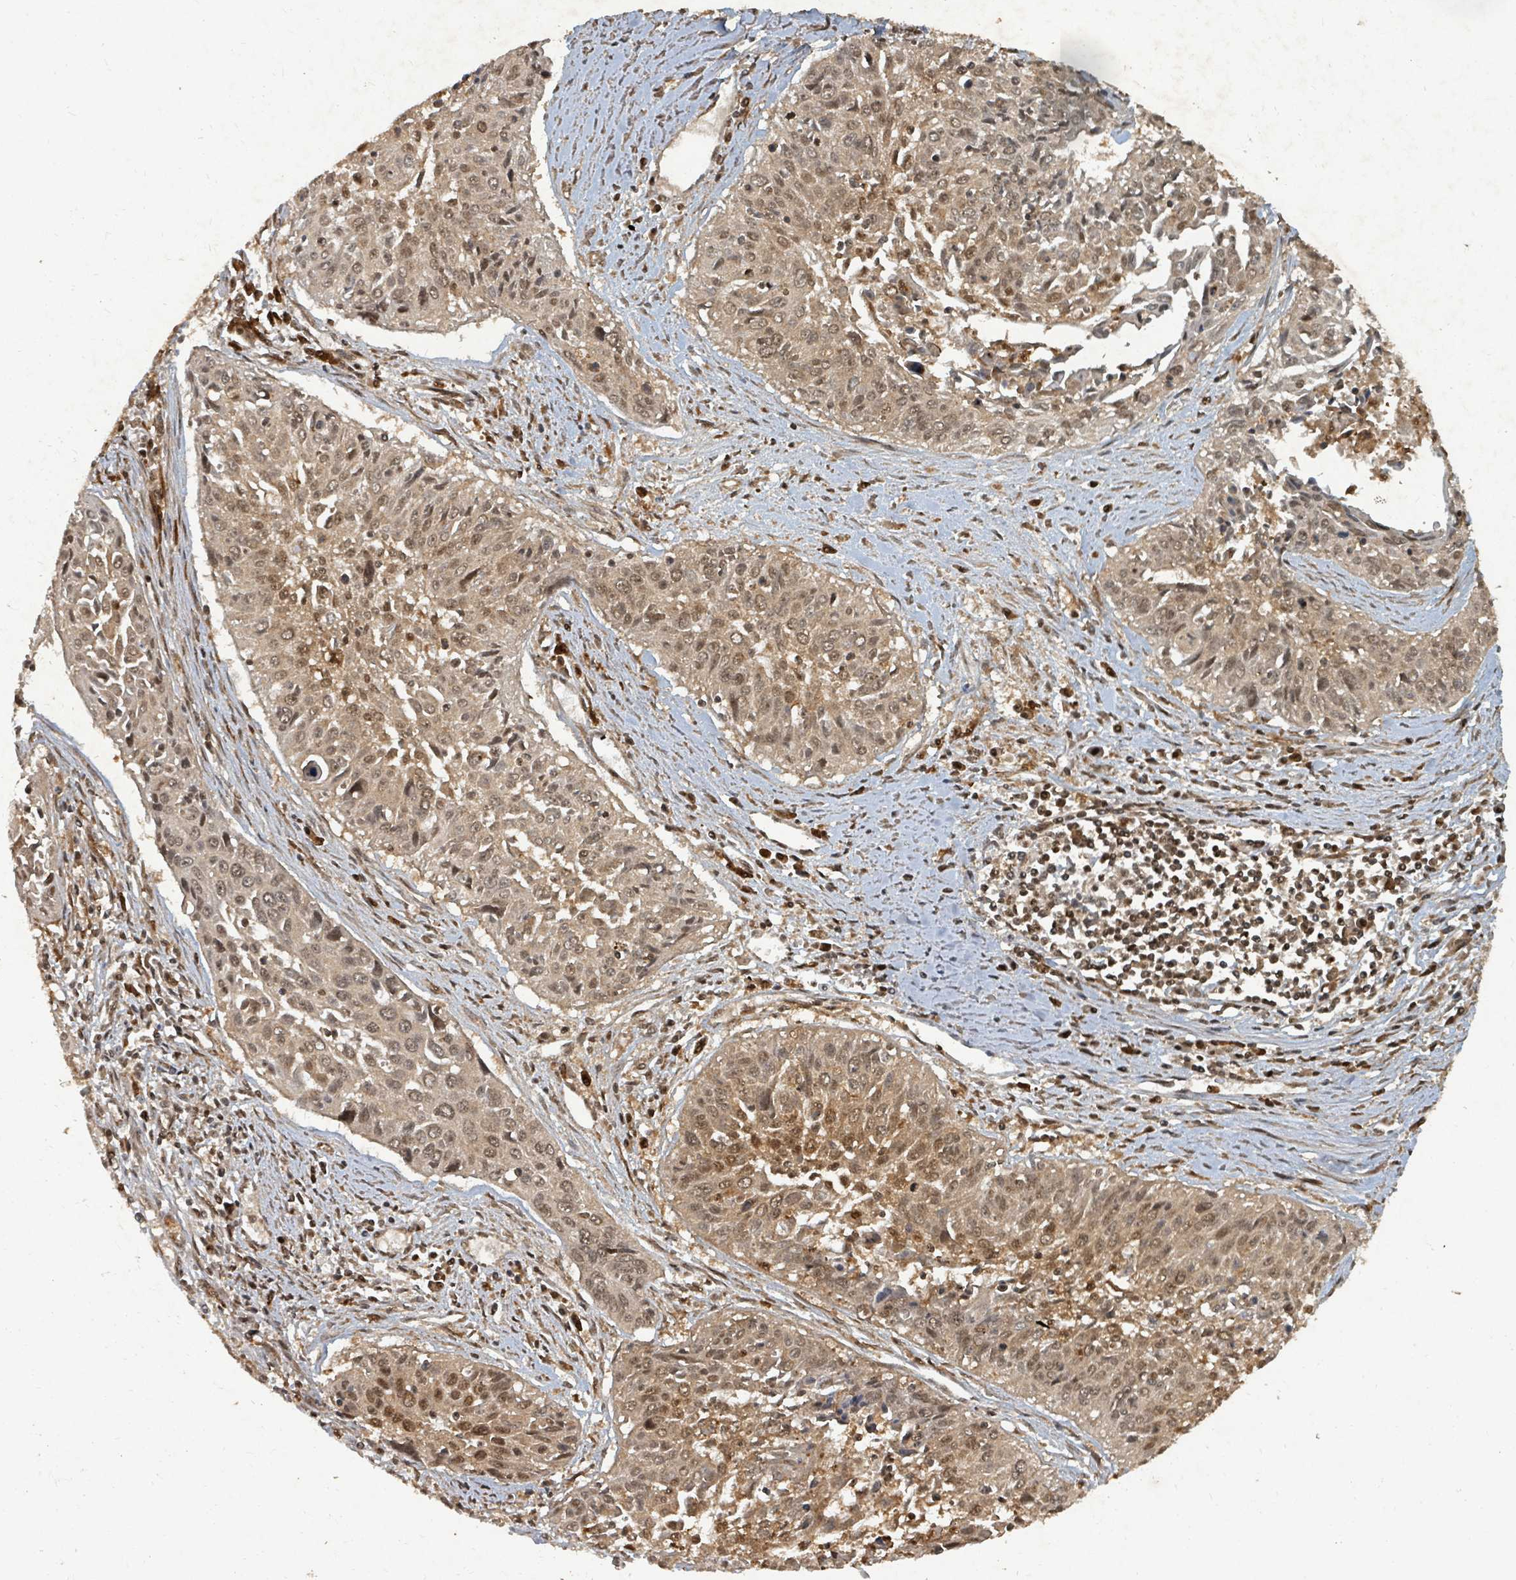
{"staining": {"intensity": "moderate", "quantity": ">75%", "location": "cytoplasmic/membranous,nuclear"}, "tissue": "cervical cancer", "cell_type": "Tumor cells", "image_type": "cancer", "snomed": [{"axis": "morphology", "description": "Squamous cell carcinoma, NOS"}, {"axis": "topography", "description": "Cervix"}], "caption": "An image of cervical cancer stained for a protein displays moderate cytoplasmic/membranous and nuclear brown staining in tumor cells. (Brightfield microscopy of DAB IHC at high magnification).", "gene": "KDM4E", "patient": {"sex": "female", "age": 55}}